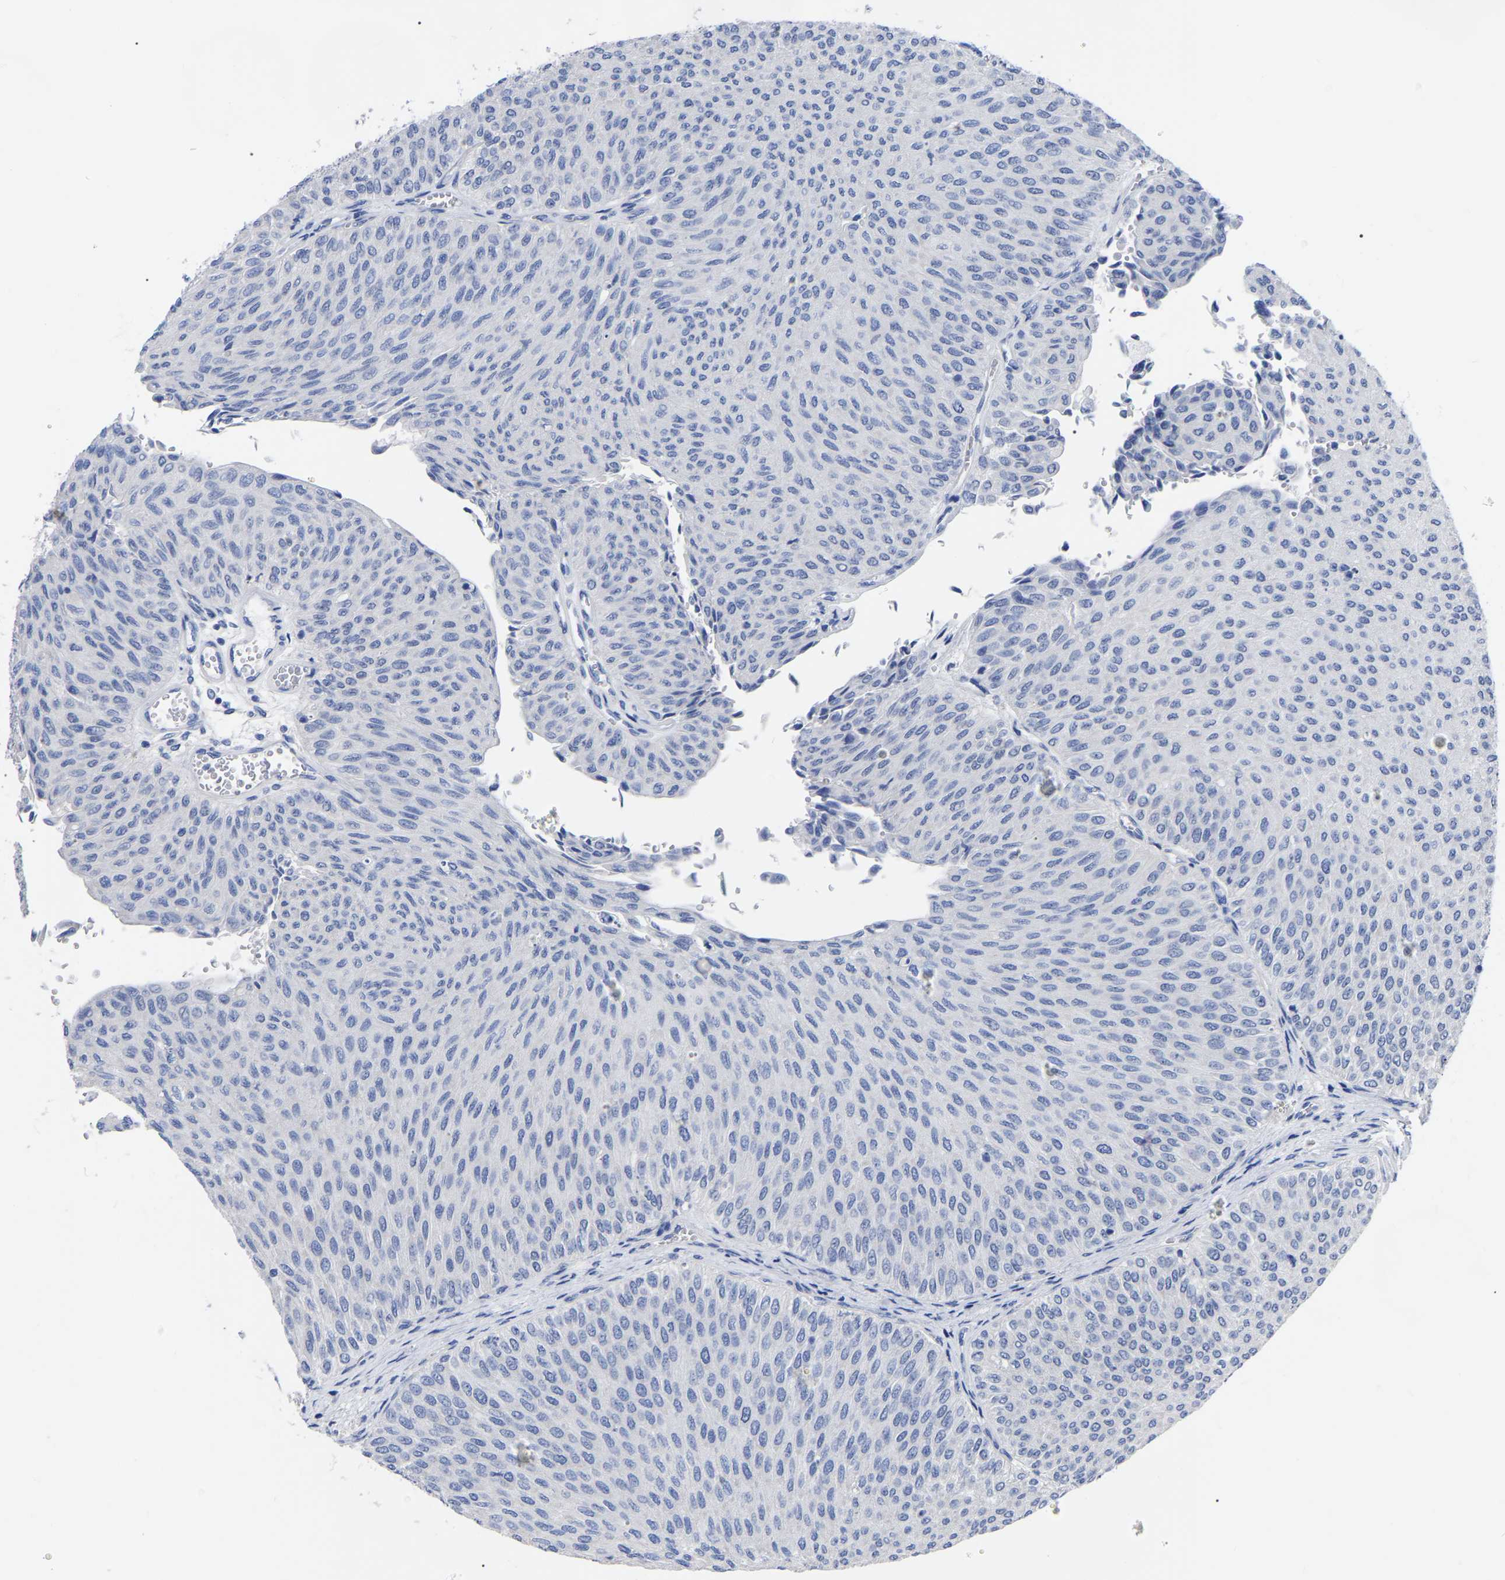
{"staining": {"intensity": "negative", "quantity": "none", "location": "none"}, "tissue": "urothelial cancer", "cell_type": "Tumor cells", "image_type": "cancer", "snomed": [{"axis": "morphology", "description": "Urothelial carcinoma, Low grade"}, {"axis": "topography", "description": "Urinary bladder"}], "caption": "This is an IHC photomicrograph of human urothelial cancer. There is no staining in tumor cells.", "gene": "ANXA13", "patient": {"sex": "male", "age": 78}}